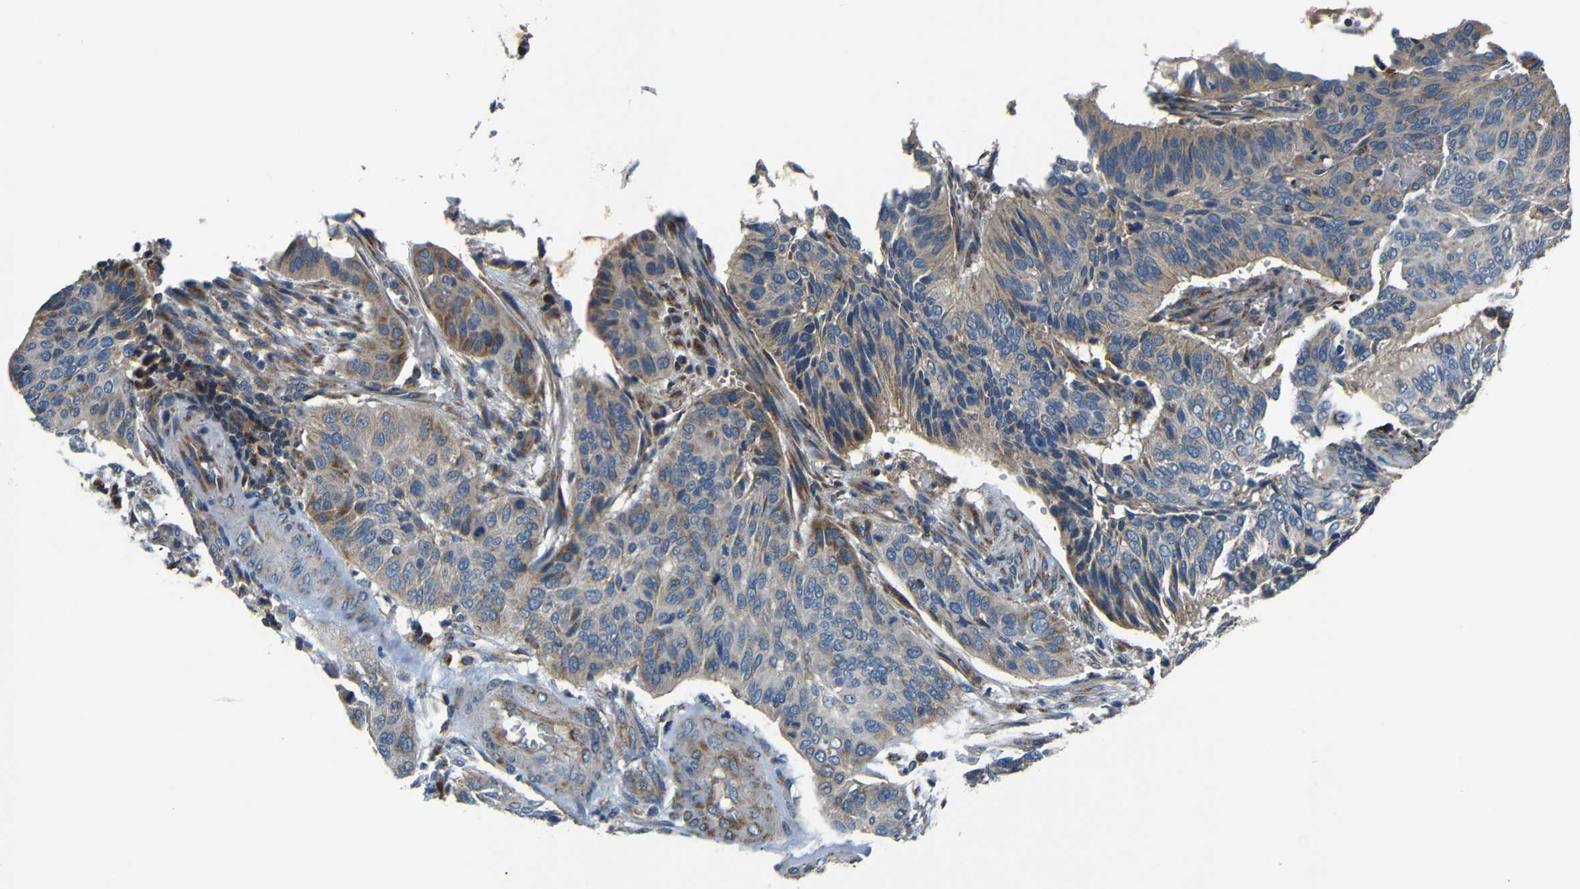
{"staining": {"intensity": "moderate", "quantity": "25%-75%", "location": "cytoplasmic/membranous"}, "tissue": "cervical cancer", "cell_type": "Tumor cells", "image_type": "cancer", "snomed": [{"axis": "morphology", "description": "Squamous cell carcinoma, NOS"}, {"axis": "topography", "description": "Cervix"}], "caption": "Cervical cancer (squamous cell carcinoma) stained with a brown dye exhibits moderate cytoplasmic/membranous positive positivity in about 25%-75% of tumor cells.", "gene": "NETO2", "patient": {"sex": "female", "age": 39}}